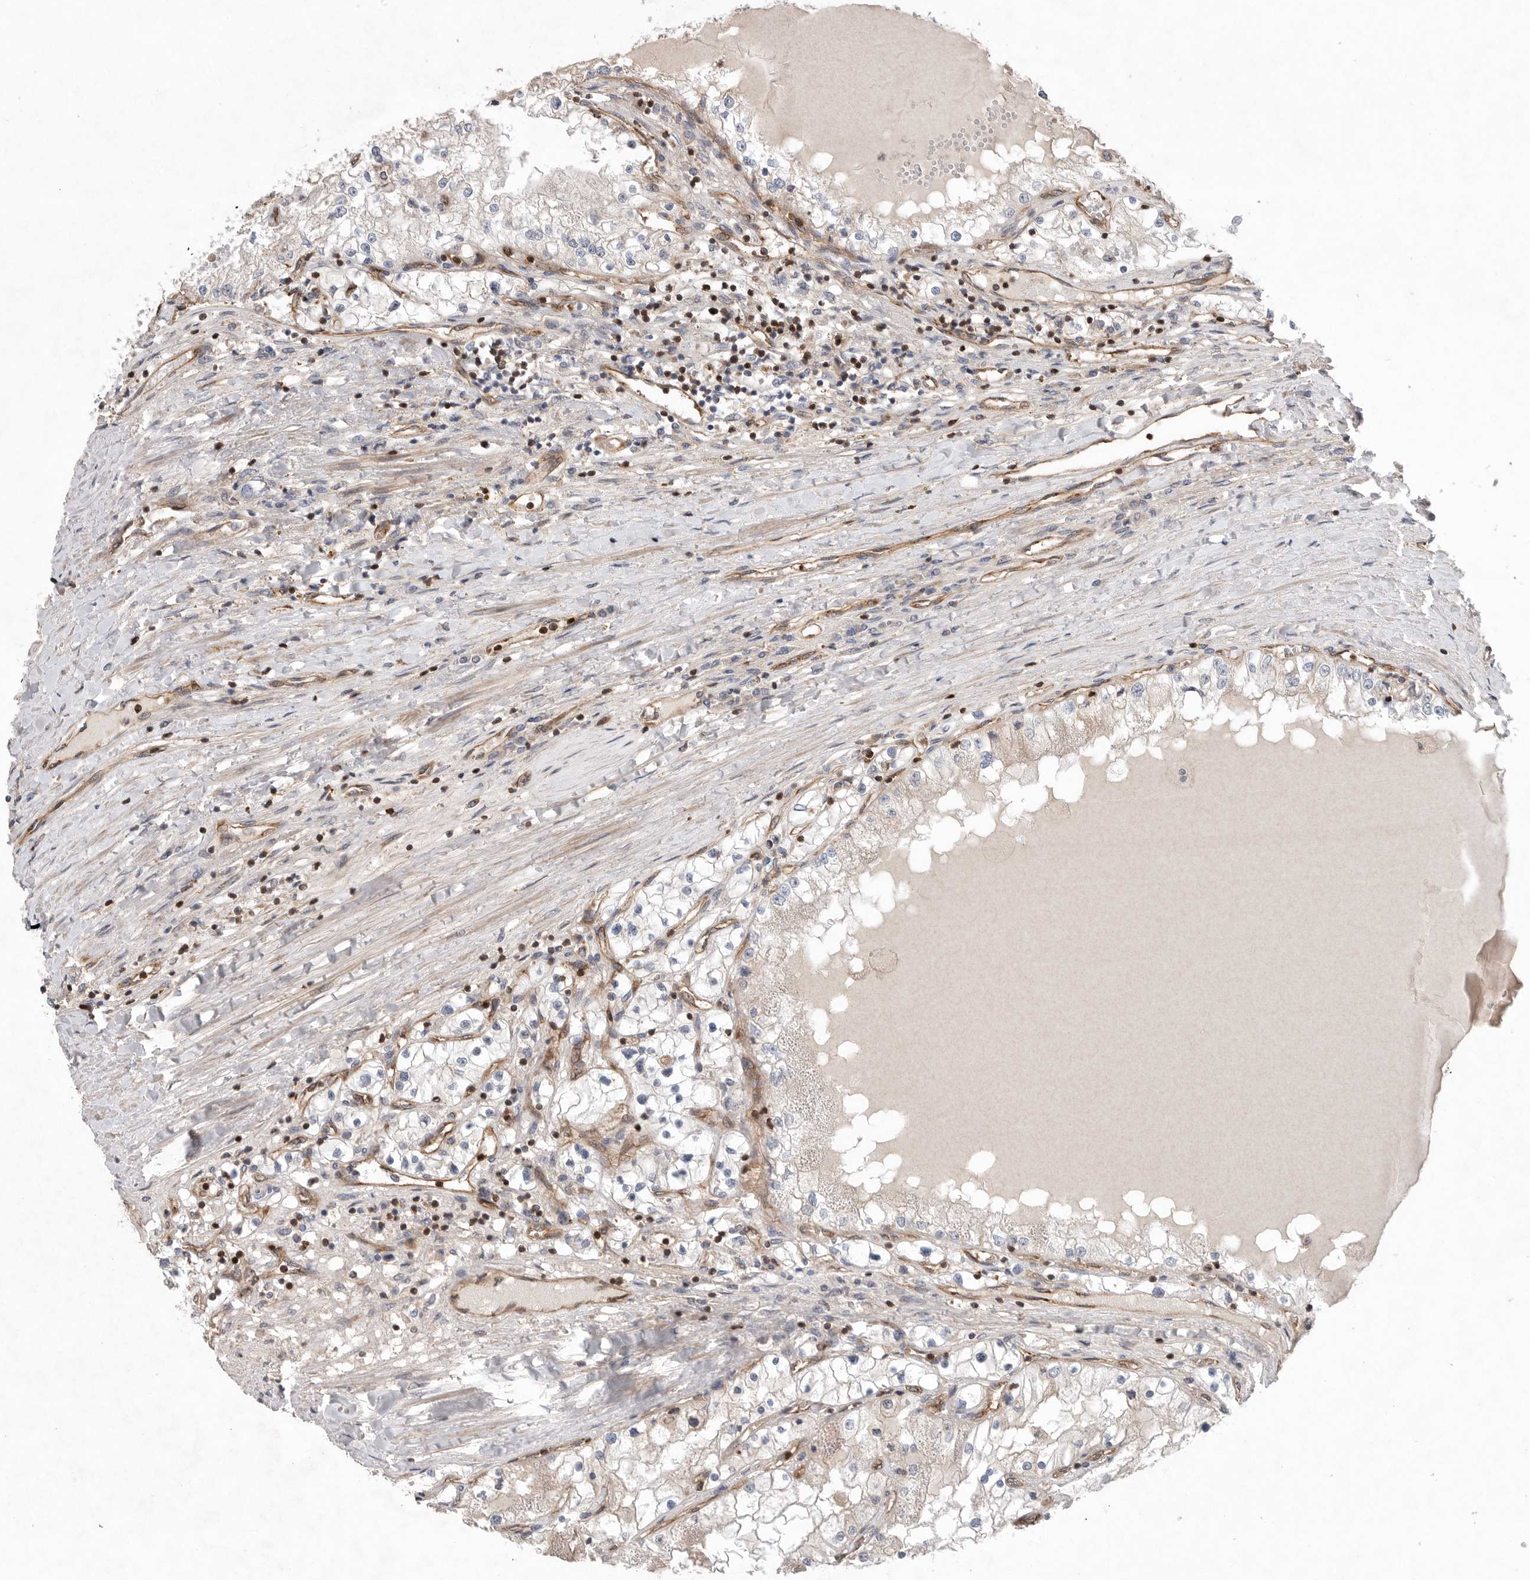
{"staining": {"intensity": "negative", "quantity": "none", "location": "none"}, "tissue": "renal cancer", "cell_type": "Tumor cells", "image_type": "cancer", "snomed": [{"axis": "morphology", "description": "Adenocarcinoma, NOS"}, {"axis": "topography", "description": "Kidney"}], "caption": "A photomicrograph of renal cancer (adenocarcinoma) stained for a protein exhibits no brown staining in tumor cells.", "gene": "PRKCH", "patient": {"sex": "male", "age": 68}}